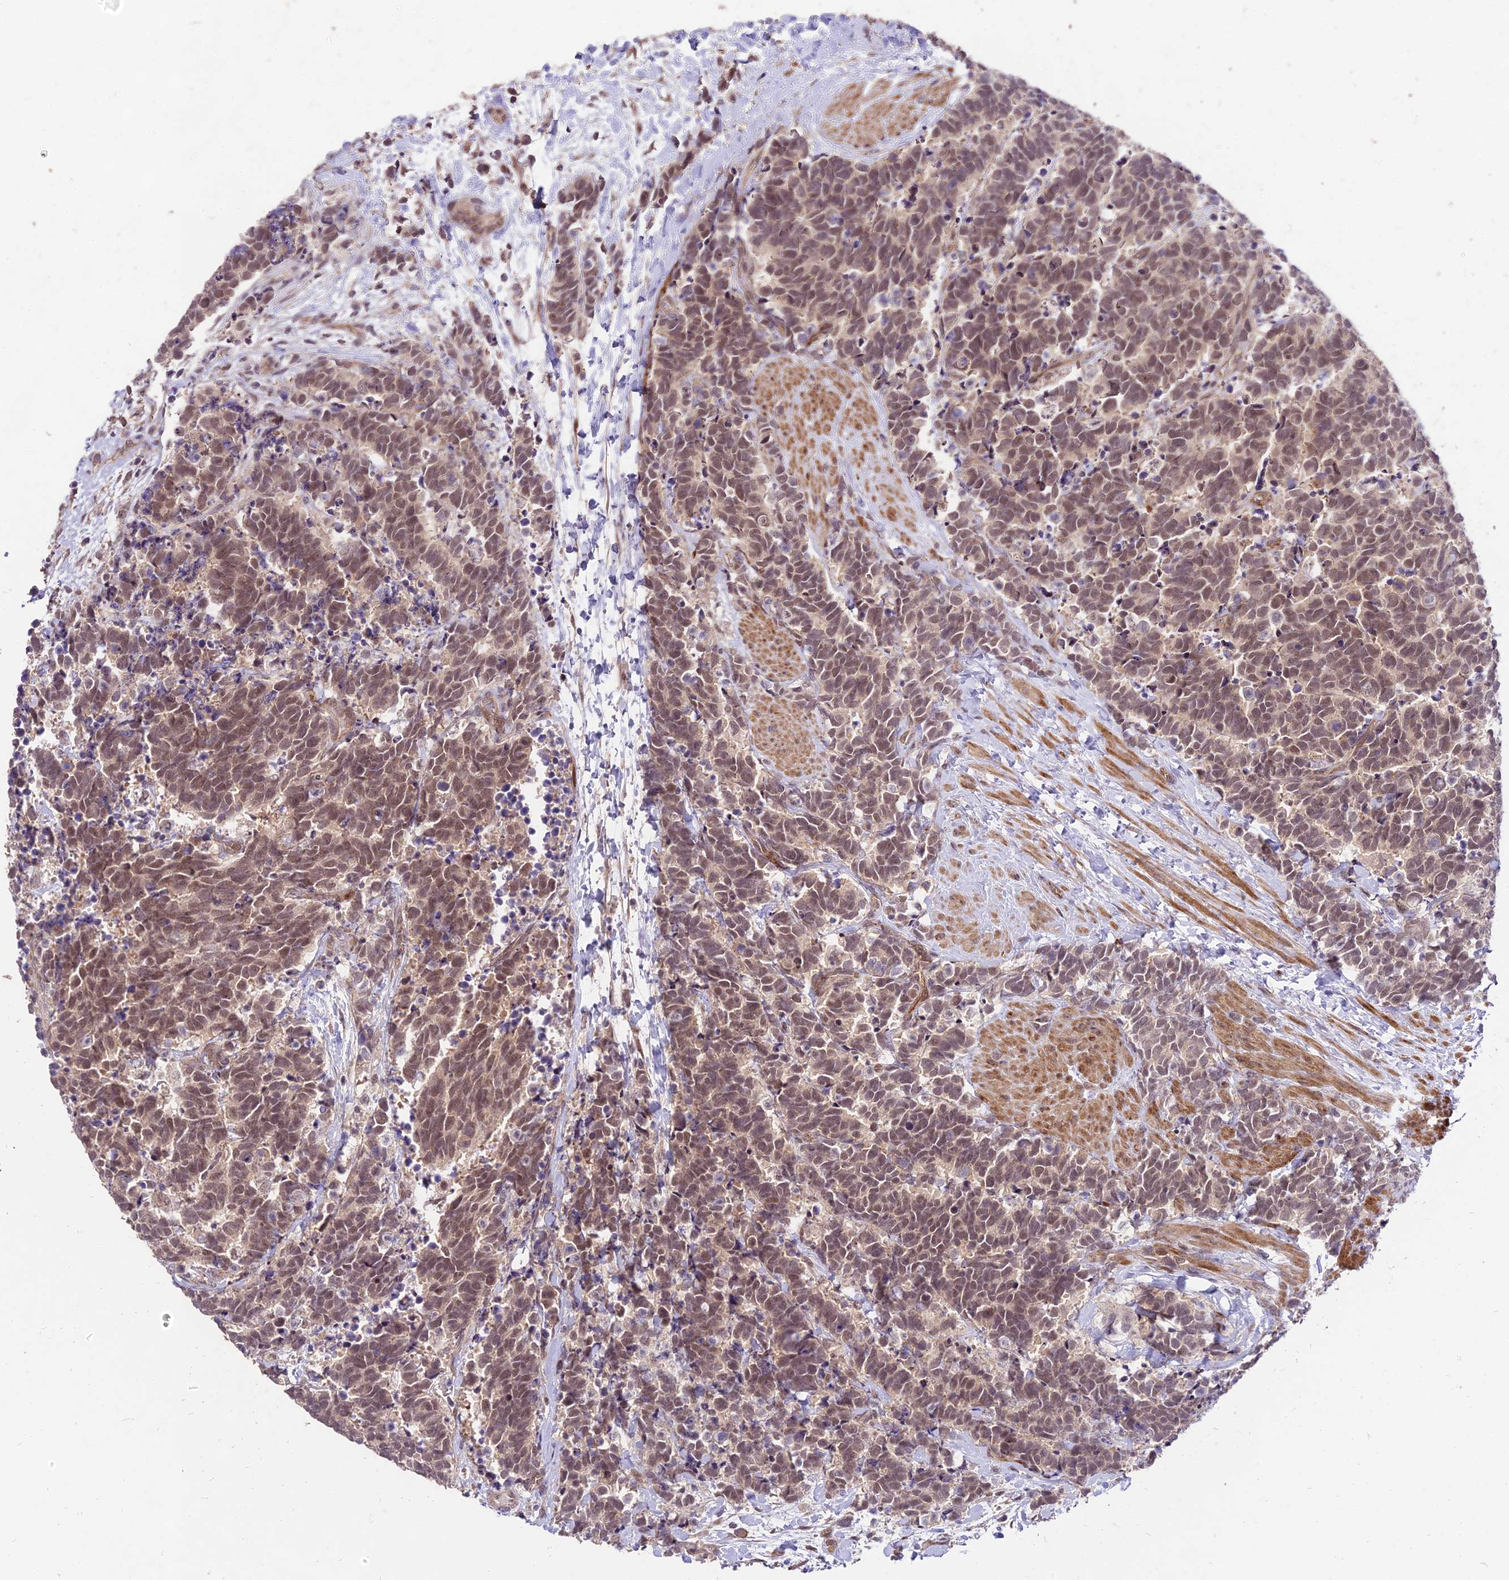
{"staining": {"intensity": "moderate", "quantity": ">75%", "location": "nuclear"}, "tissue": "carcinoid", "cell_type": "Tumor cells", "image_type": "cancer", "snomed": [{"axis": "morphology", "description": "Carcinoma, NOS"}, {"axis": "morphology", "description": "Carcinoid, malignant, NOS"}, {"axis": "topography", "description": "Prostate"}], "caption": "Immunohistochemical staining of human malignant carcinoid reveals medium levels of moderate nuclear protein staining in approximately >75% of tumor cells.", "gene": "ZNF85", "patient": {"sex": "male", "age": 57}}